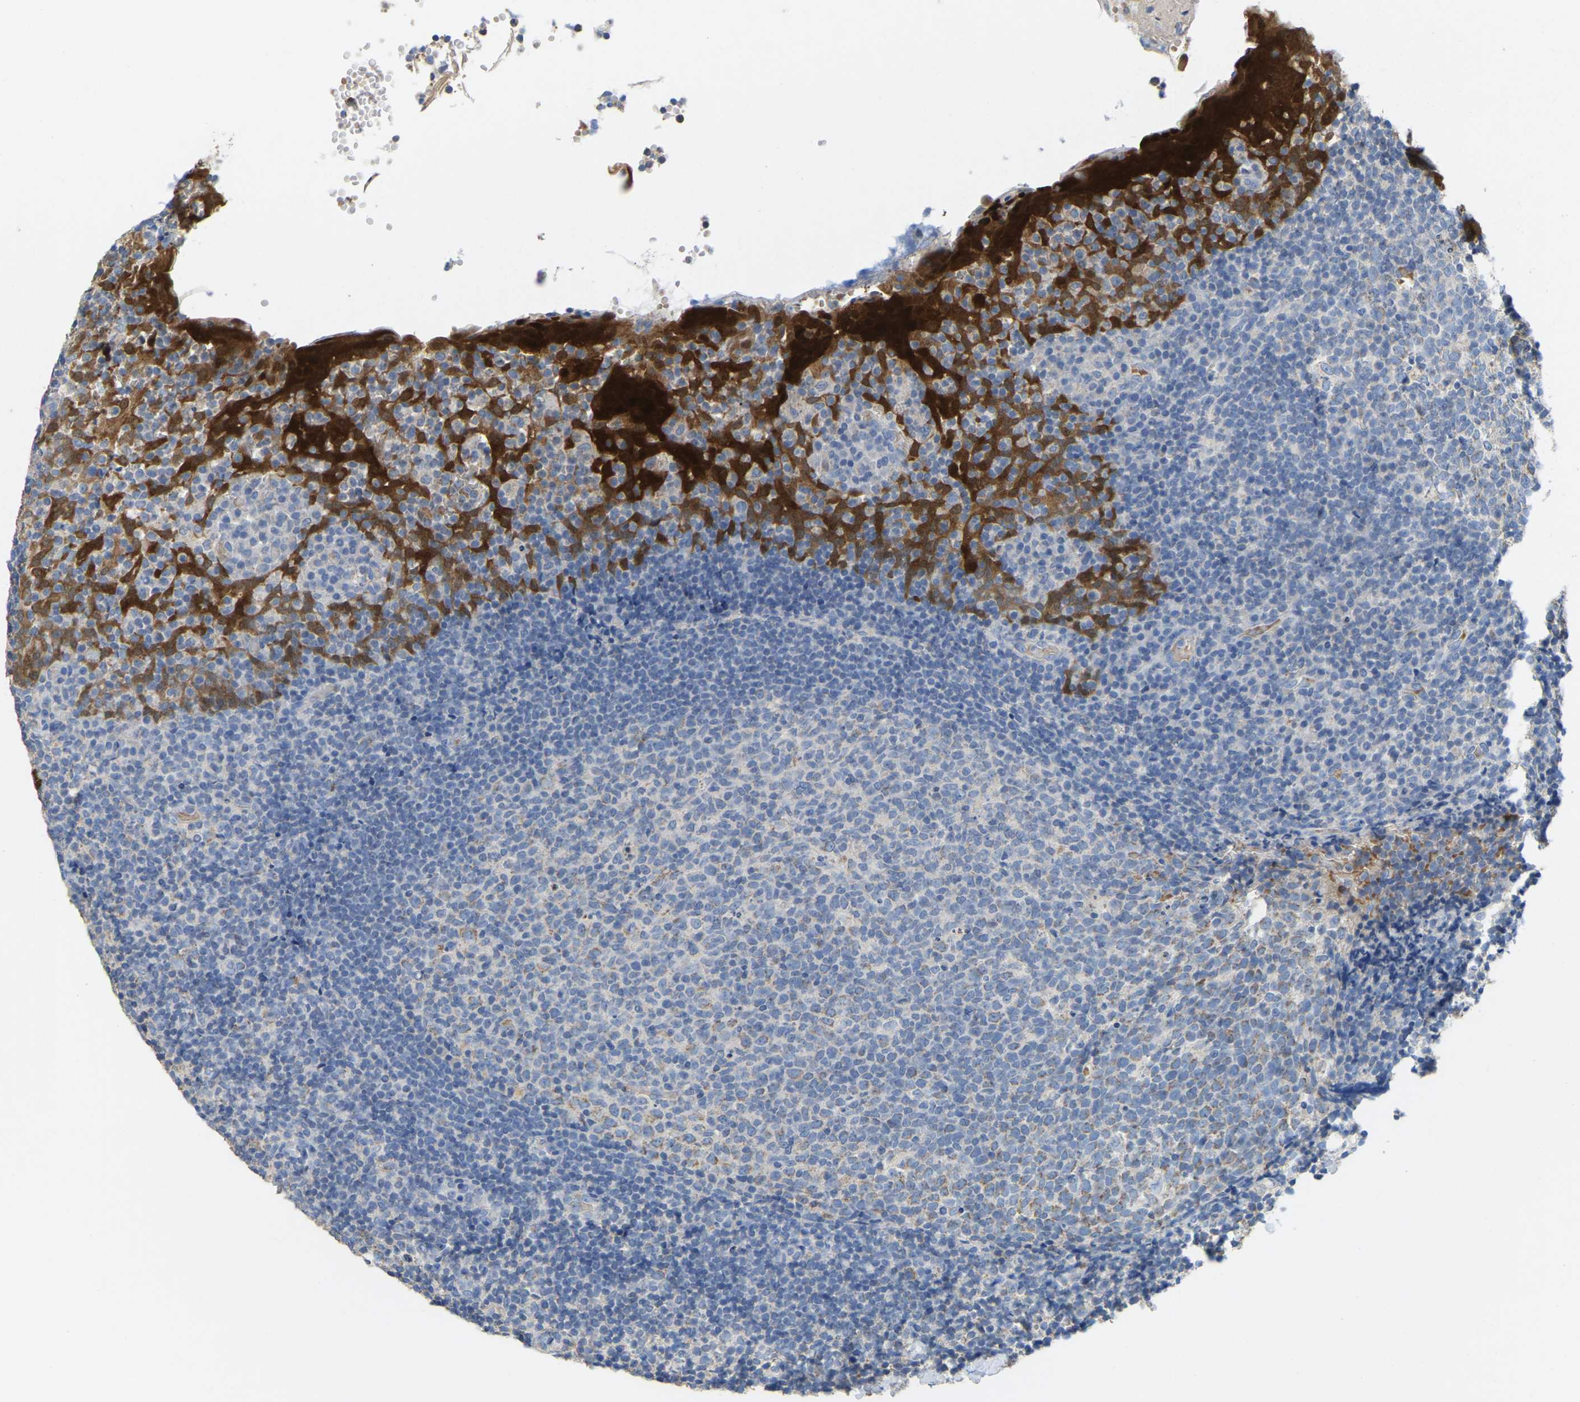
{"staining": {"intensity": "weak", "quantity": "<25%", "location": "cytoplasmic/membranous"}, "tissue": "tonsil", "cell_type": "Germinal center cells", "image_type": "normal", "snomed": [{"axis": "morphology", "description": "Normal tissue, NOS"}, {"axis": "topography", "description": "Tonsil"}], "caption": "DAB immunohistochemical staining of benign tonsil demonstrates no significant expression in germinal center cells.", "gene": "SERPINB5", "patient": {"sex": "female", "age": 19}}